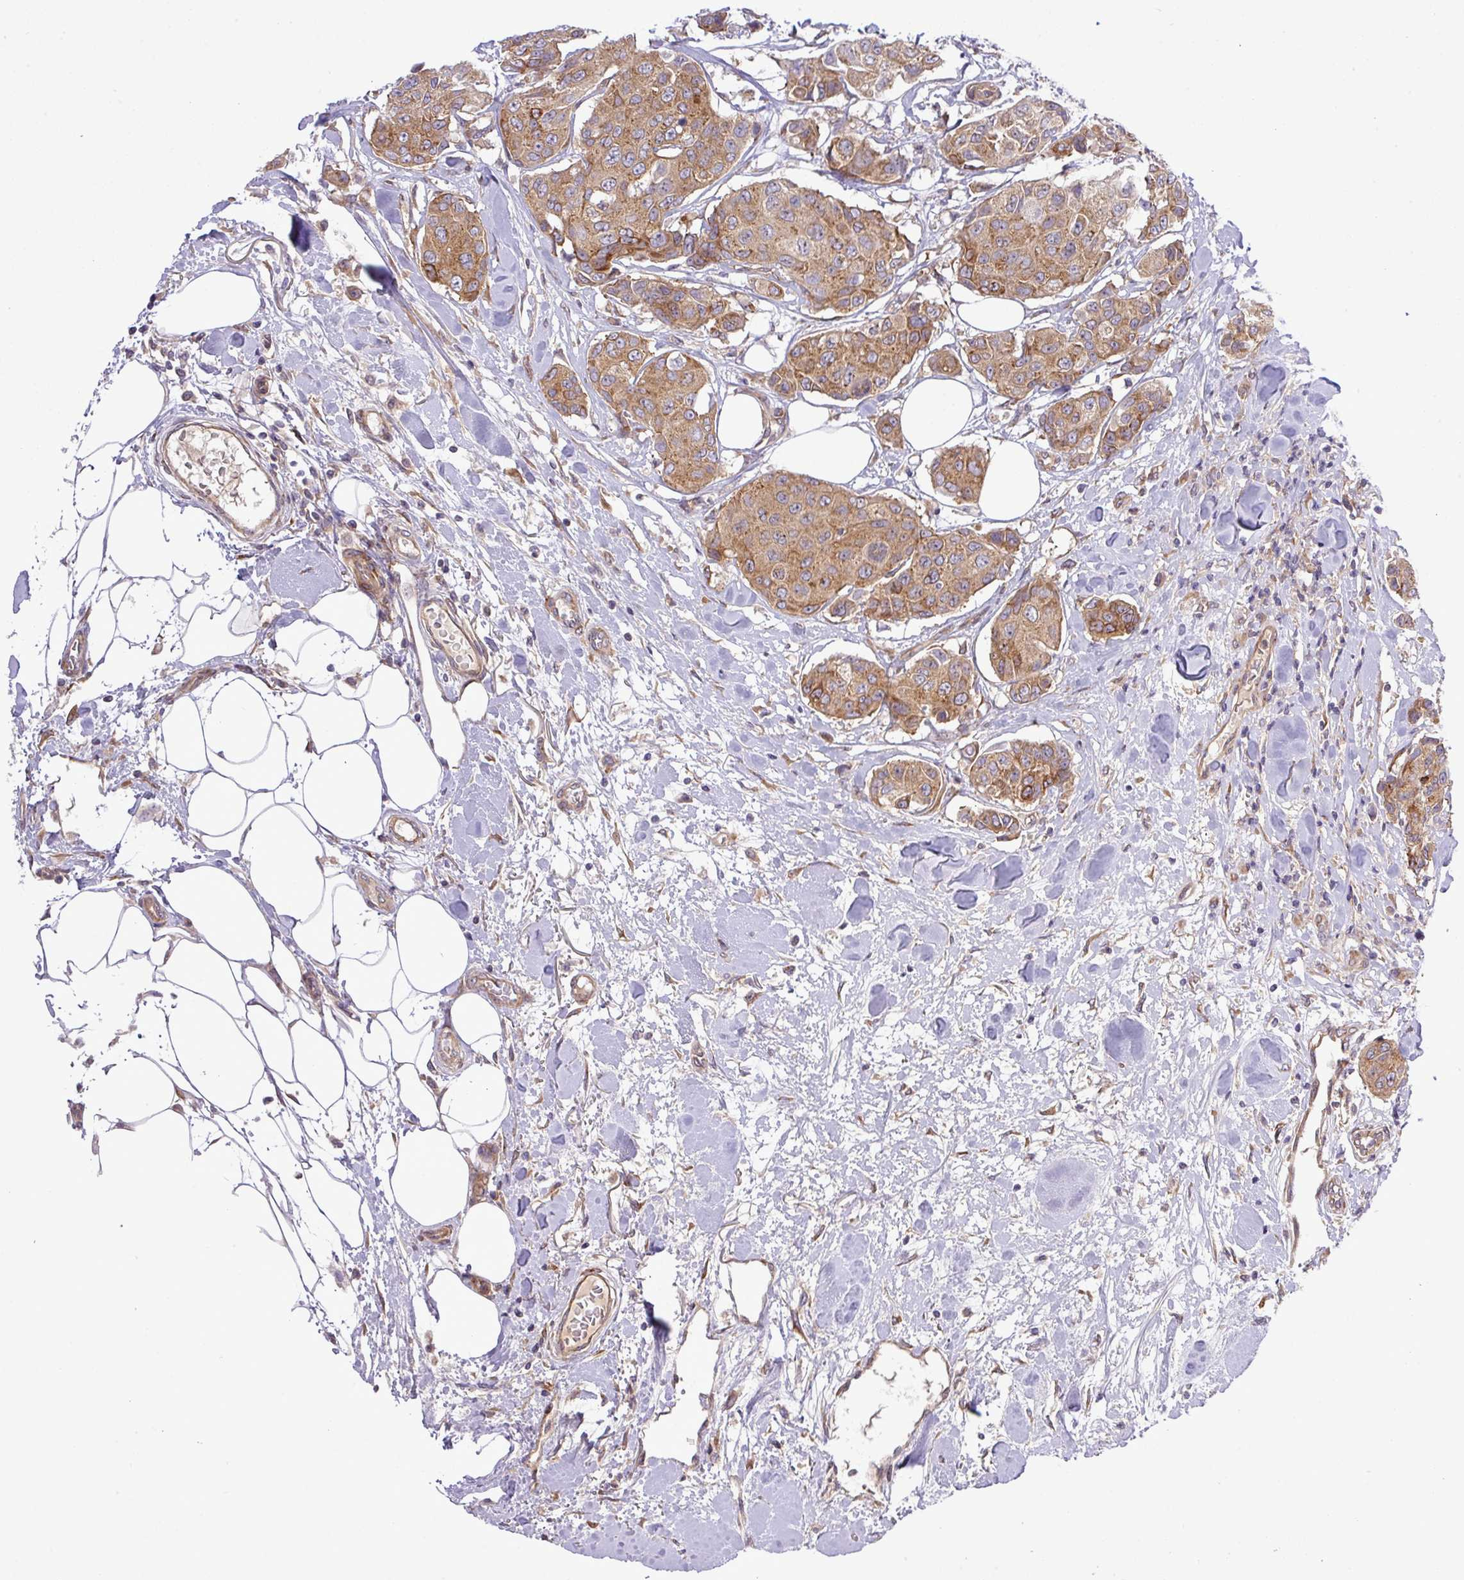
{"staining": {"intensity": "moderate", "quantity": ">75%", "location": "cytoplasmic/membranous"}, "tissue": "breast cancer", "cell_type": "Tumor cells", "image_type": "cancer", "snomed": [{"axis": "morphology", "description": "Duct carcinoma"}, {"axis": "topography", "description": "Breast"}, {"axis": "topography", "description": "Lymph node"}], "caption": "This micrograph demonstrates breast cancer stained with immunohistochemistry (IHC) to label a protein in brown. The cytoplasmic/membranous of tumor cells show moderate positivity for the protein. Nuclei are counter-stained blue.", "gene": "FAM222B", "patient": {"sex": "female", "age": 80}}